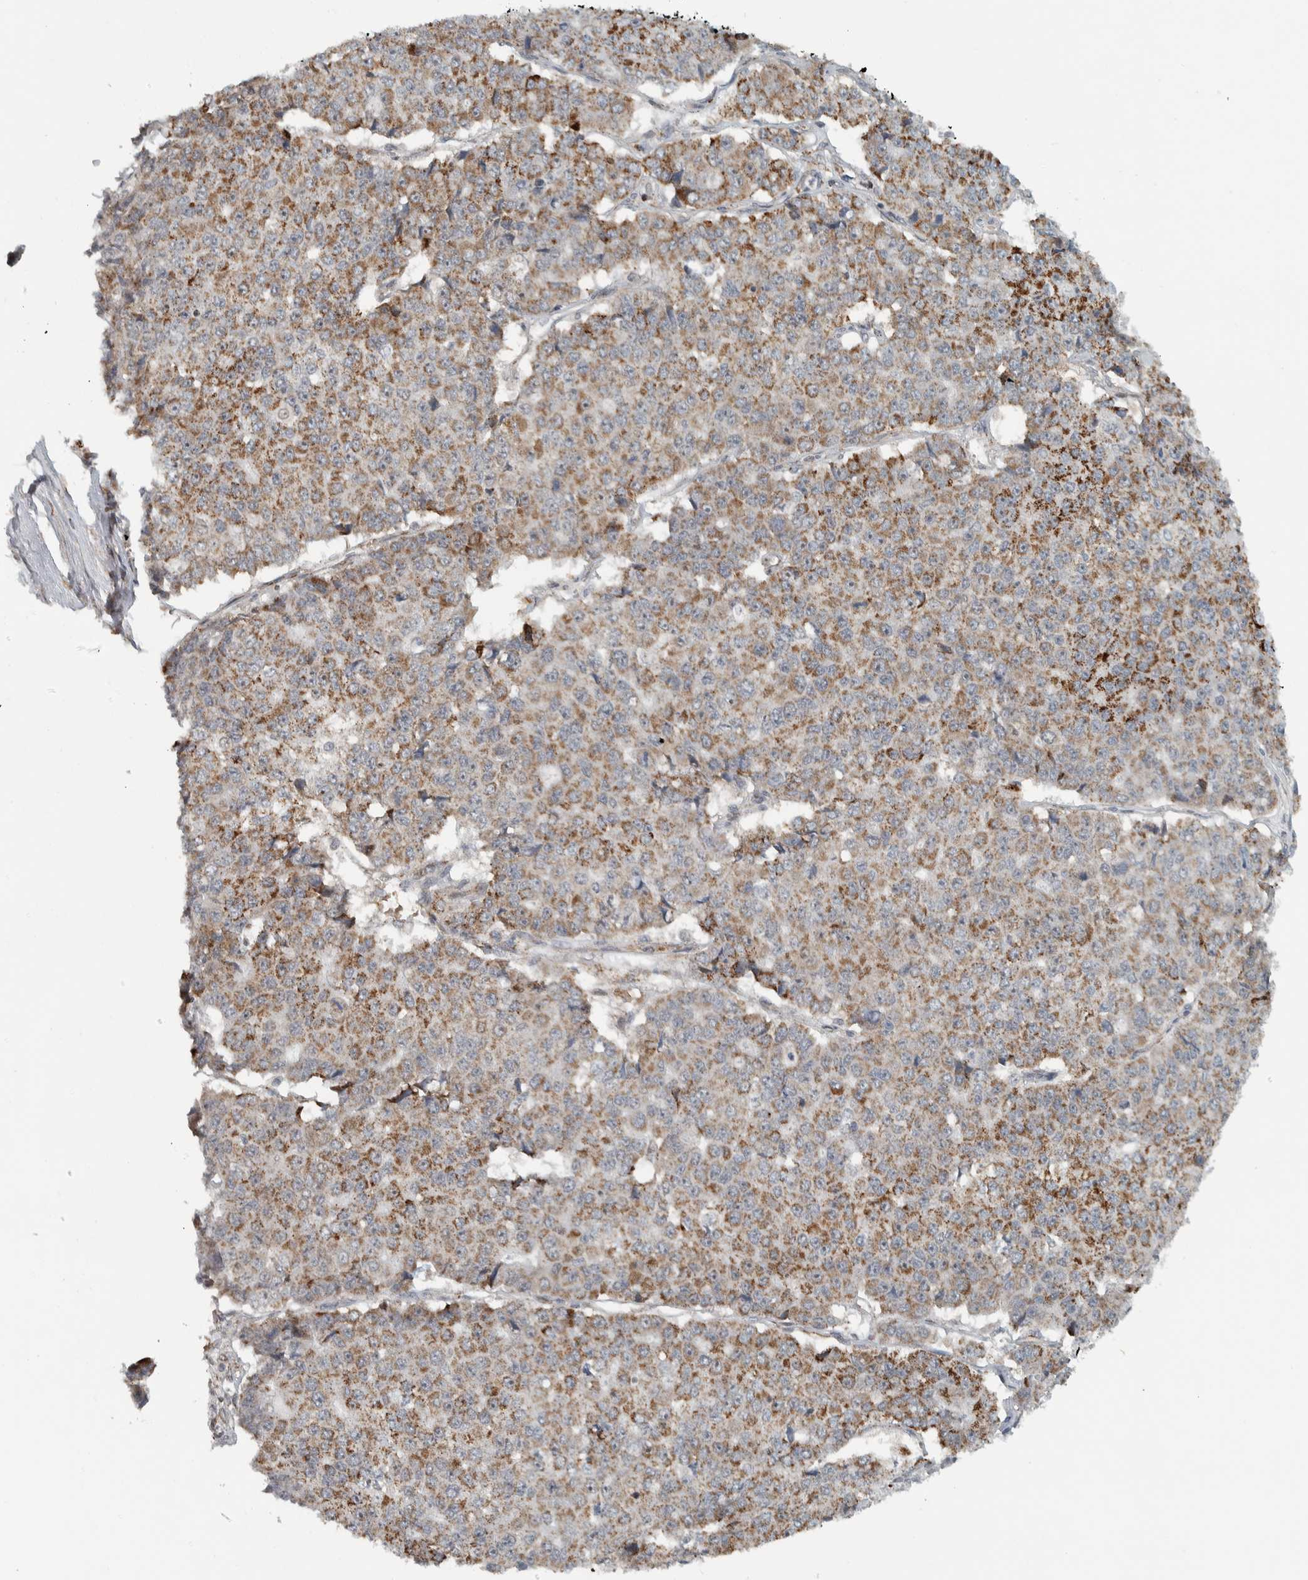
{"staining": {"intensity": "moderate", "quantity": ">75%", "location": "cytoplasmic/membranous"}, "tissue": "pancreatic cancer", "cell_type": "Tumor cells", "image_type": "cancer", "snomed": [{"axis": "morphology", "description": "Adenocarcinoma, NOS"}, {"axis": "topography", "description": "Pancreas"}], "caption": "The micrograph displays immunohistochemical staining of pancreatic adenocarcinoma. There is moderate cytoplasmic/membranous positivity is appreciated in approximately >75% of tumor cells.", "gene": "PPM1K", "patient": {"sex": "male", "age": 50}}